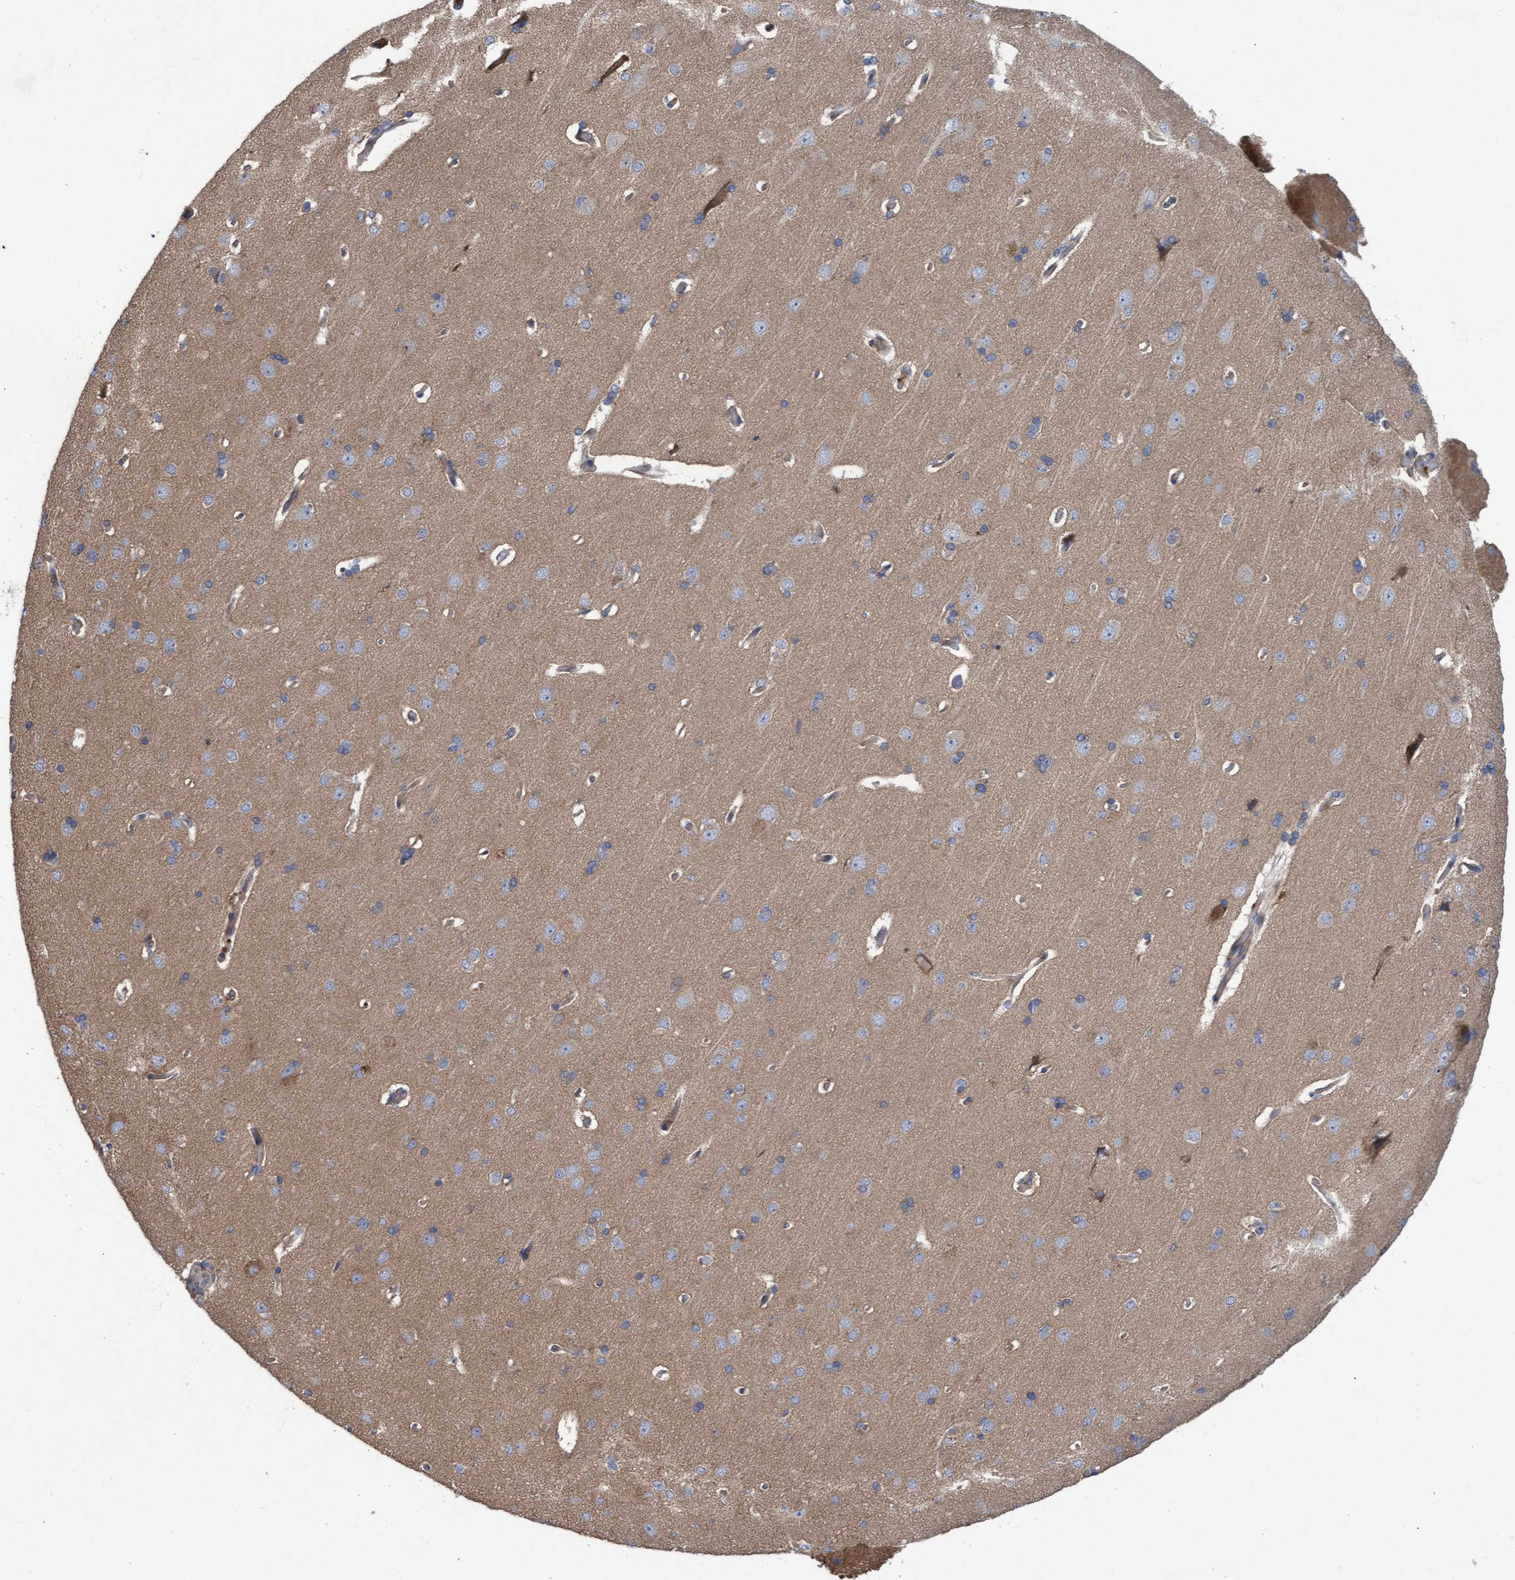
{"staining": {"intensity": "moderate", "quantity": ">75%", "location": "cytoplasmic/membranous"}, "tissue": "cerebral cortex", "cell_type": "Endothelial cells", "image_type": "normal", "snomed": [{"axis": "morphology", "description": "Normal tissue, NOS"}, {"axis": "topography", "description": "Brain"}], "caption": "This image reveals IHC staining of unremarkable human cerebral cortex, with medium moderate cytoplasmic/membranous staining in about >75% of endothelial cells.", "gene": "MRPL38", "patient": {"sex": "male", "age": 61}}